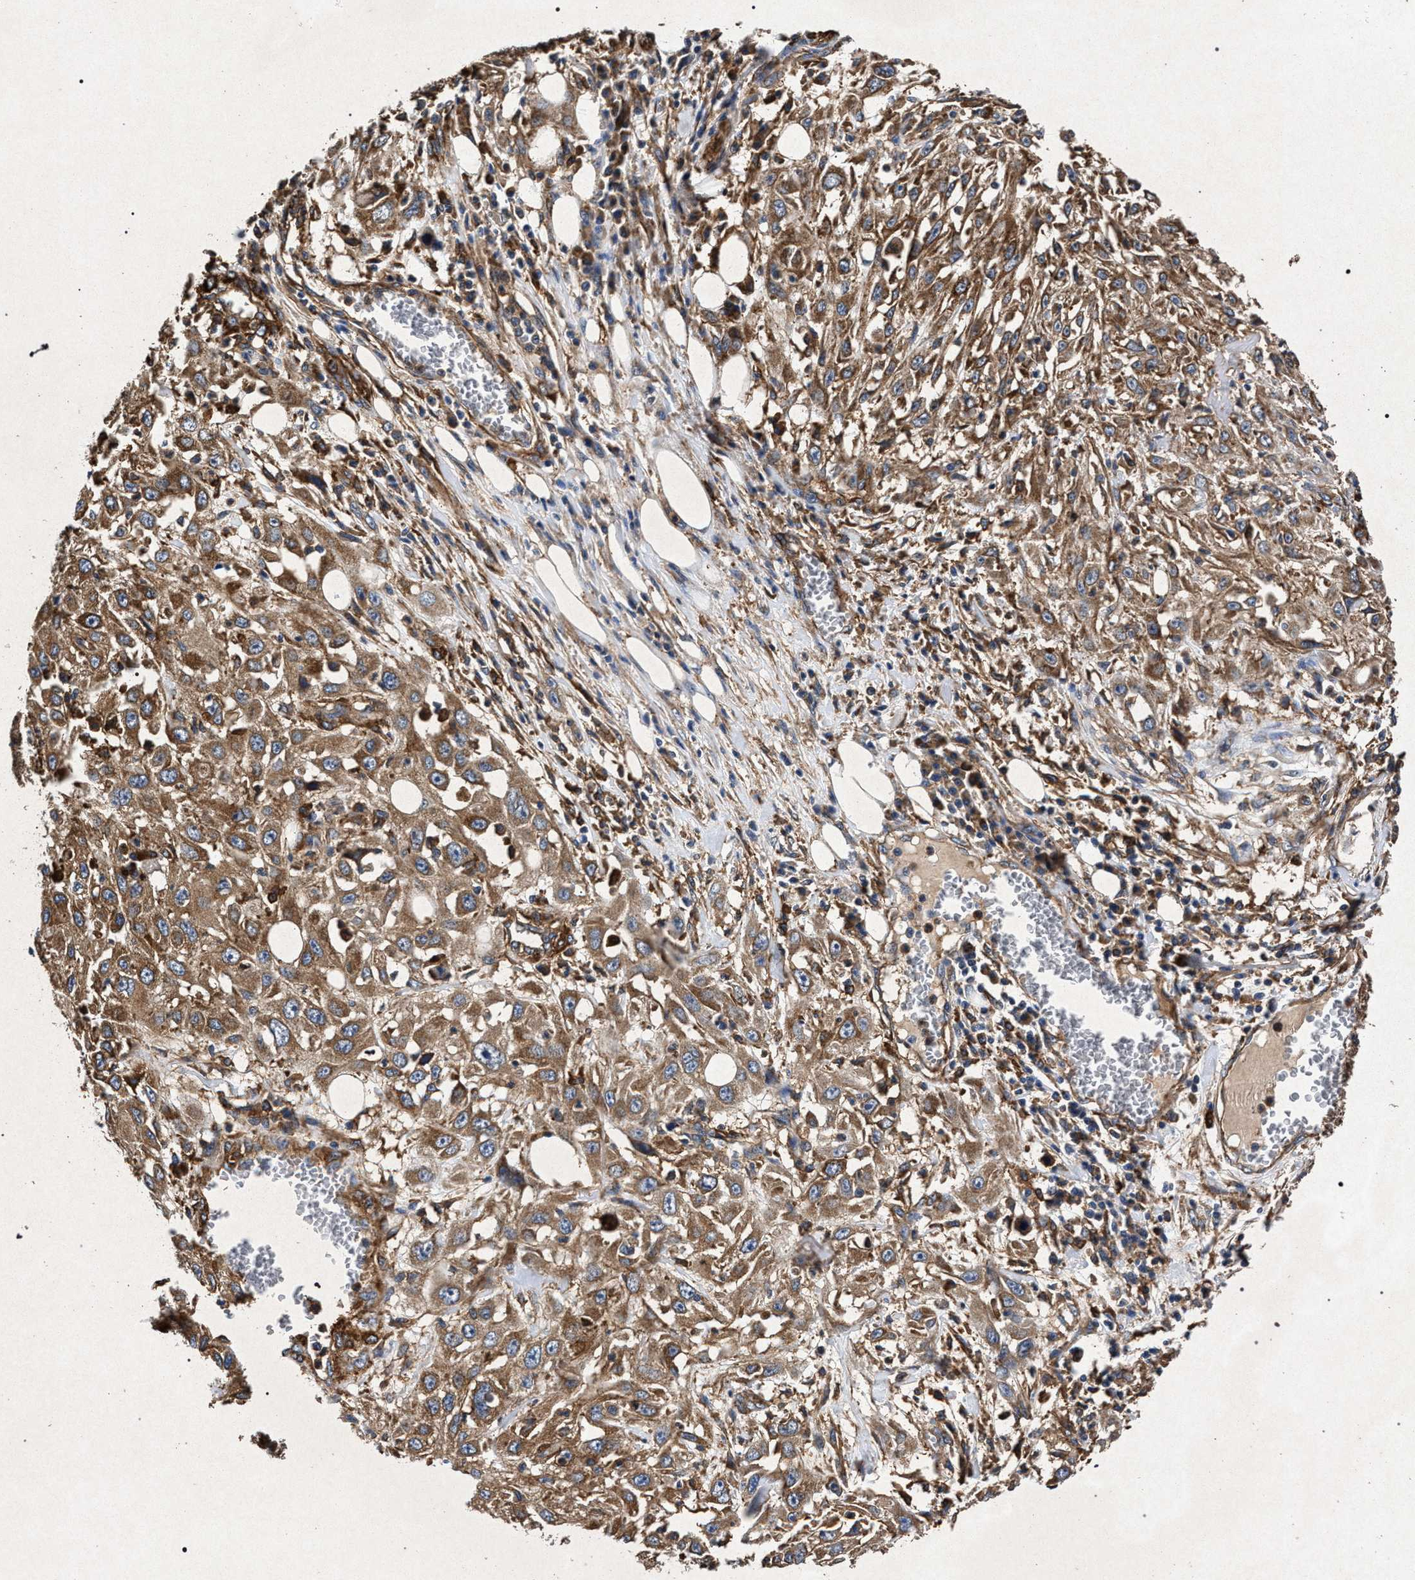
{"staining": {"intensity": "moderate", "quantity": ">75%", "location": "cytoplasmic/membranous"}, "tissue": "skin cancer", "cell_type": "Tumor cells", "image_type": "cancer", "snomed": [{"axis": "morphology", "description": "Squamous cell carcinoma, NOS"}, {"axis": "topography", "description": "Skin"}], "caption": "Immunohistochemical staining of skin cancer (squamous cell carcinoma) exhibits medium levels of moderate cytoplasmic/membranous protein positivity in approximately >75% of tumor cells. (Stains: DAB in brown, nuclei in blue, Microscopy: brightfield microscopy at high magnification).", "gene": "MARCKS", "patient": {"sex": "male", "age": 75}}